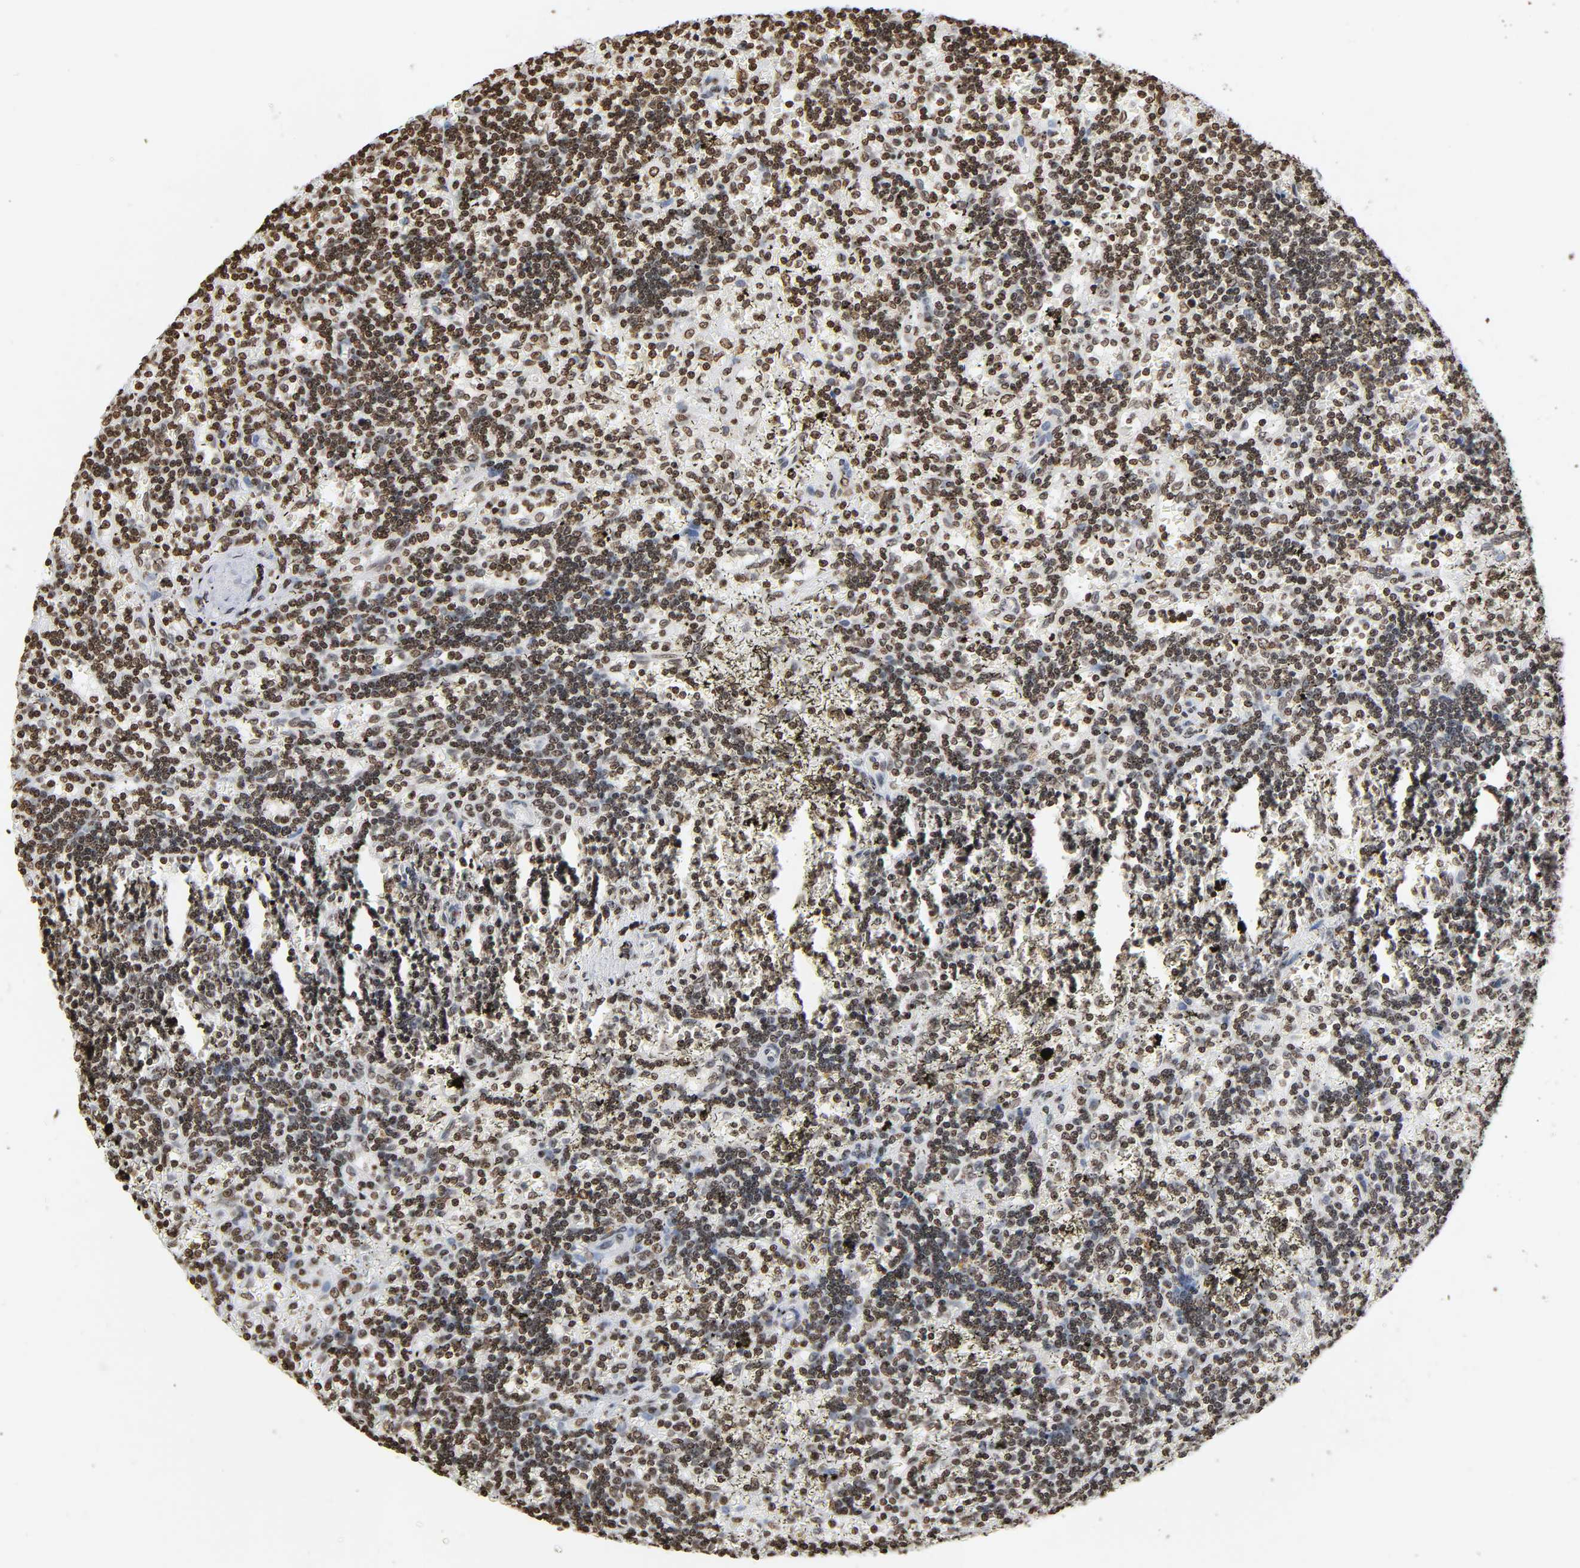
{"staining": {"intensity": "strong", "quantity": ">75%", "location": "nuclear"}, "tissue": "lymphoma", "cell_type": "Tumor cells", "image_type": "cancer", "snomed": [{"axis": "morphology", "description": "Malignant lymphoma, non-Hodgkin's type, Low grade"}, {"axis": "topography", "description": "Spleen"}], "caption": "Immunohistochemistry (IHC) (DAB) staining of human lymphoma reveals strong nuclear protein staining in approximately >75% of tumor cells. The staining was performed using DAB (3,3'-diaminobenzidine), with brown indicating positive protein expression. Nuclei are stained blue with hematoxylin.", "gene": "HOXA6", "patient": {"sex": "male", "age": 60}}